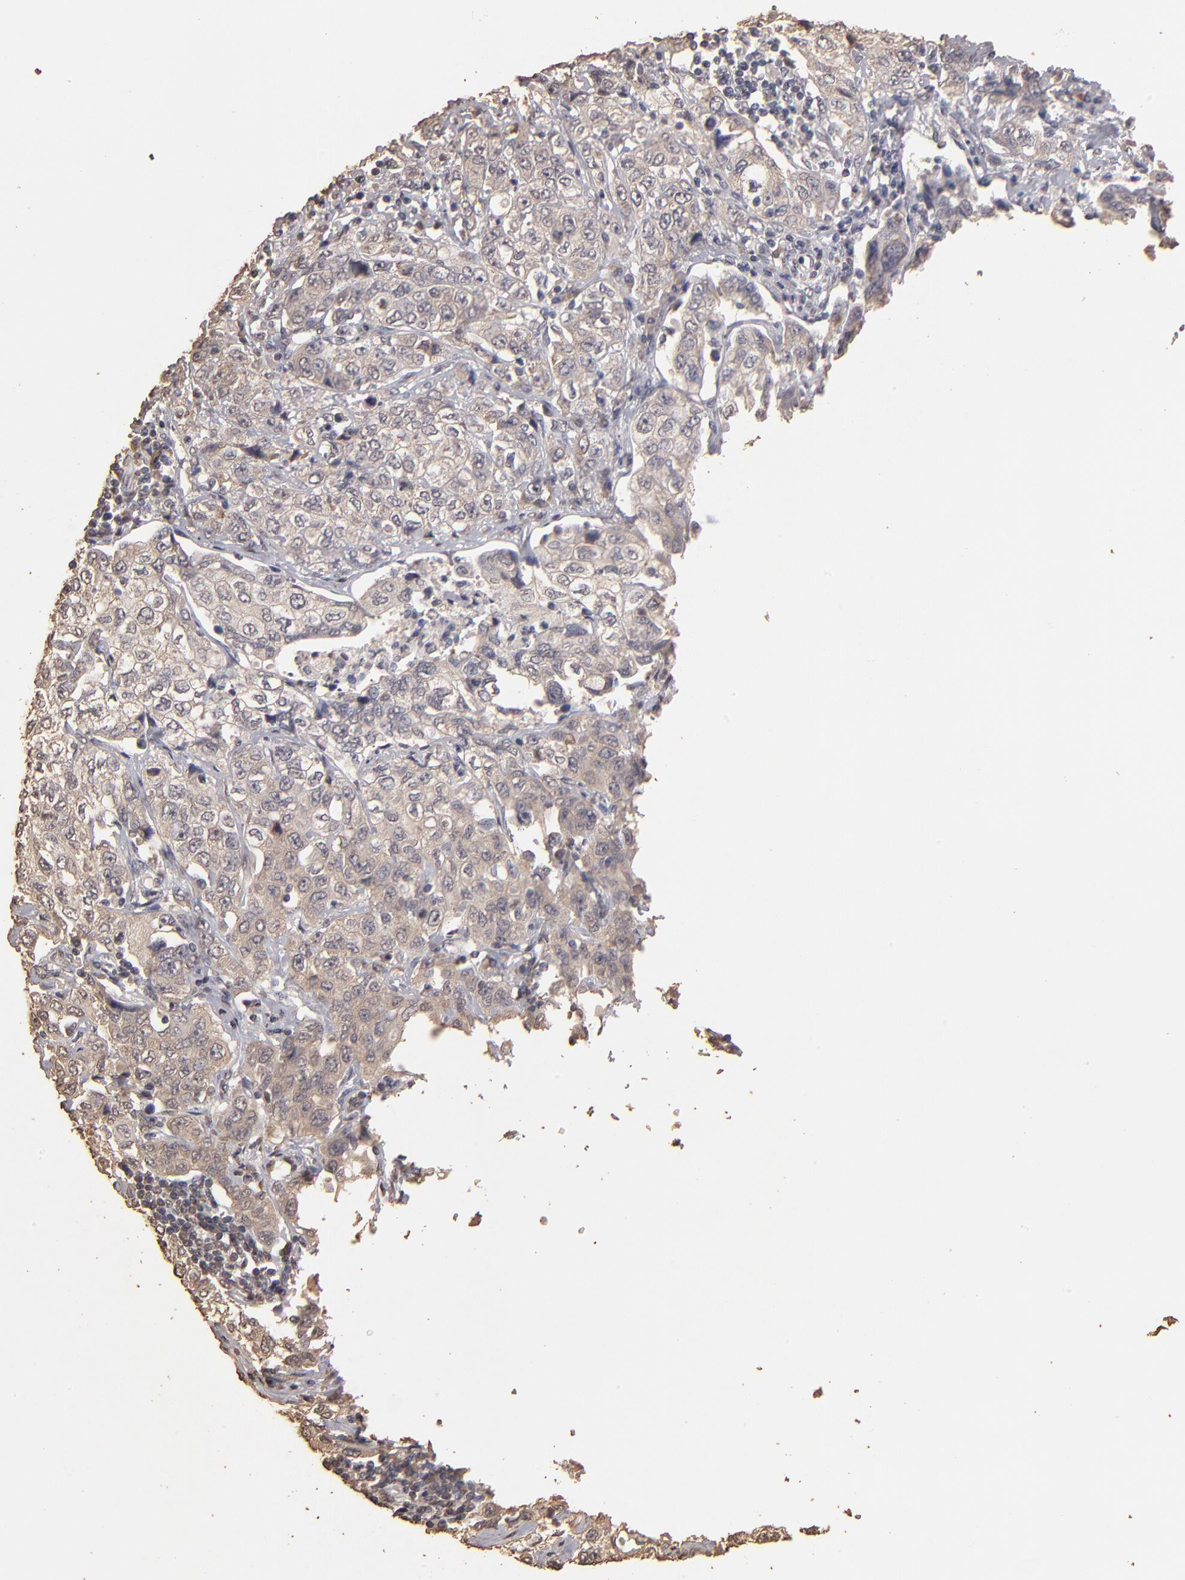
{"staining": {"intensity": "weak", "quantity": "25%-75%", "location": "cytoplasmic/membranous"}, "tissue": "stomach cancer", "cell_type": "Tumor cells", "image_type": "cancer", "snomed": [{"axis": "morphology", "description": "Adenocarcinoma, NOS"}, {"axis": "topography", "description": "Stomach"}], "caption": "Stomach cancer (adenocarcinoma) stained with DAB IHC shows low levels of weak cytoplasmic/membranous staining in approximately 25%-75% of tumor cells.", "gene": "OPHN1", "patient": {"sex": "male", "age": 48}}